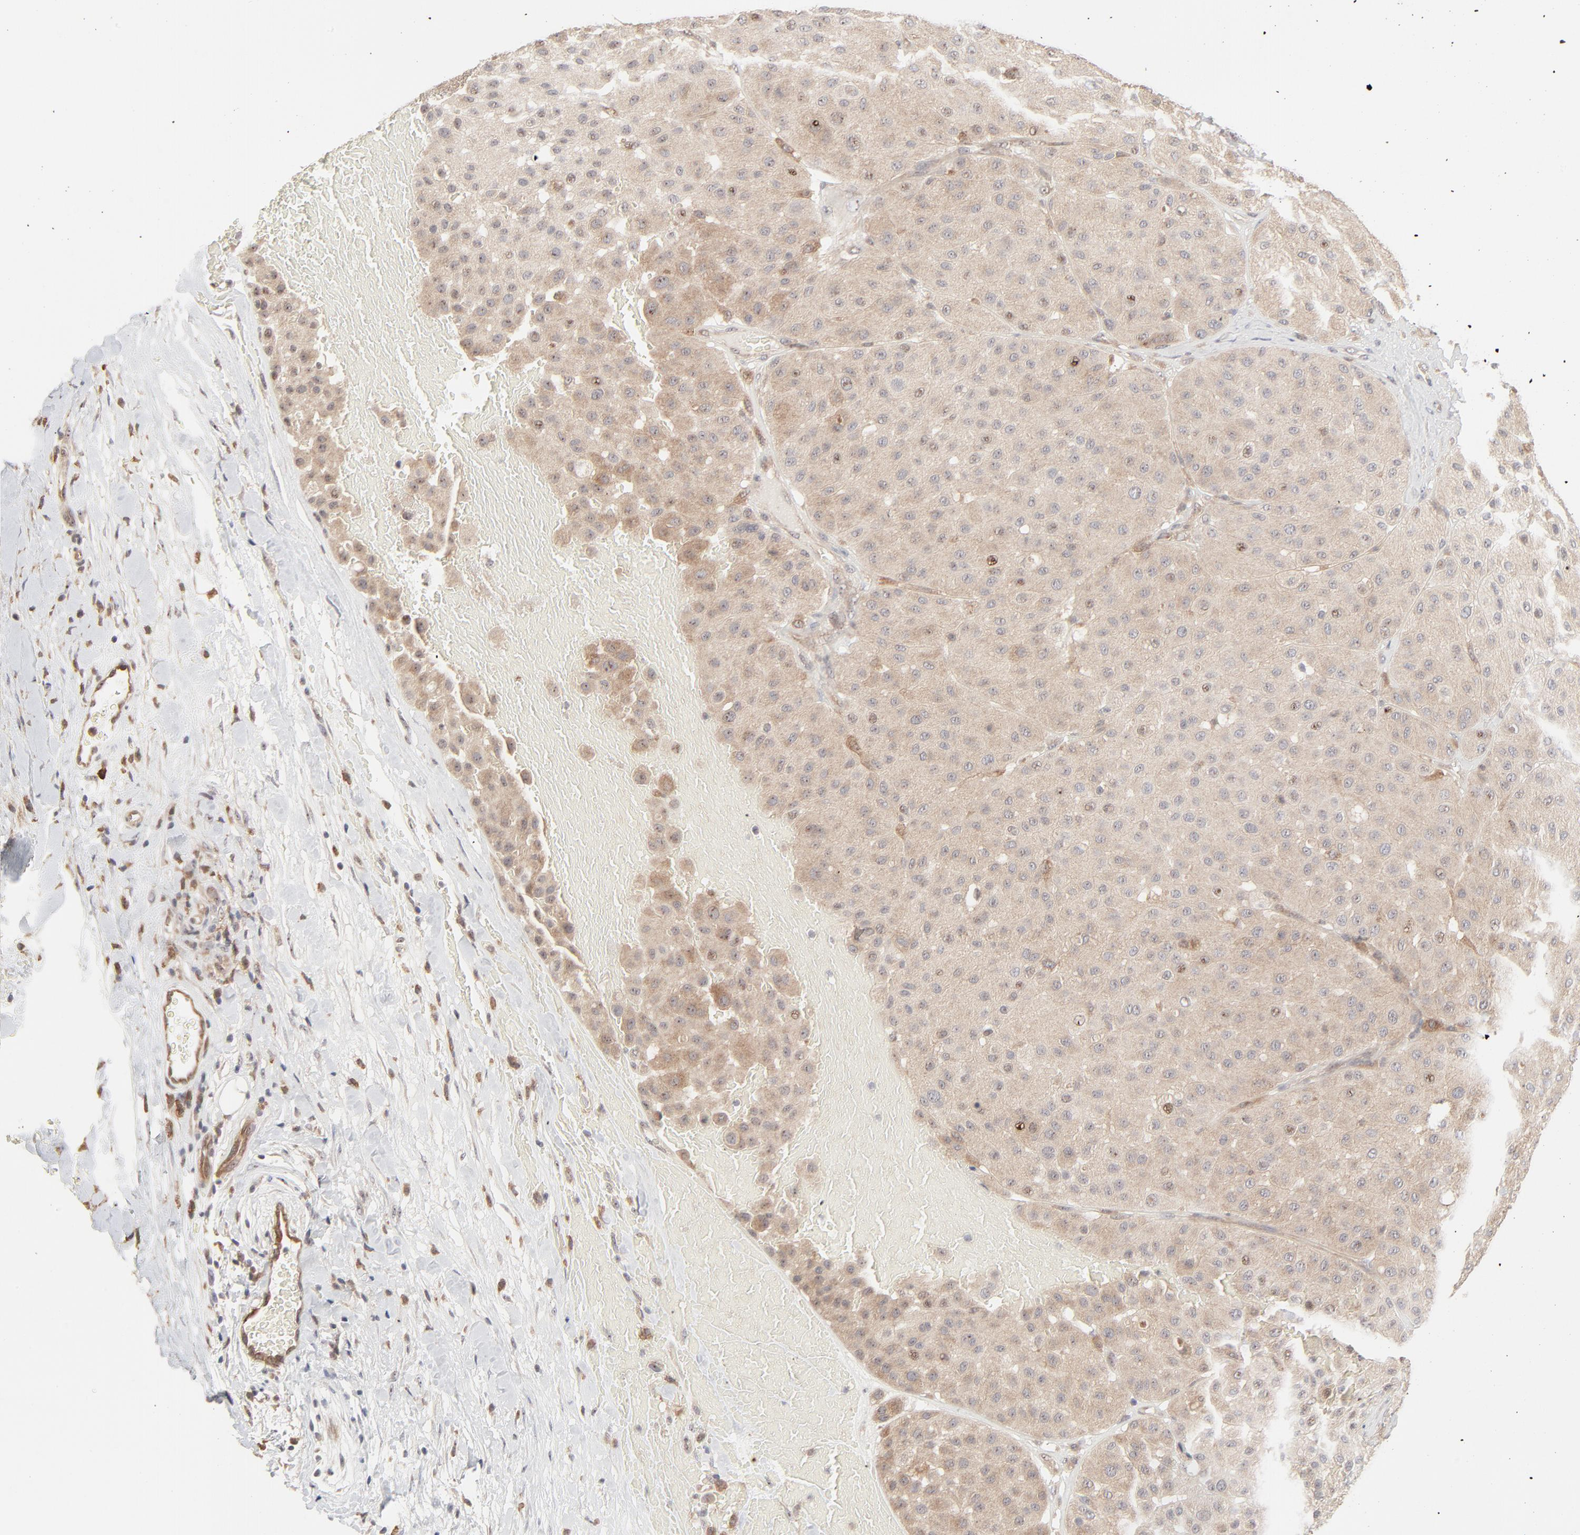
{"staining": {"intensity": "weak", "quantity": ">75%", "location": "cytoplasmic/membranous"}, "tissue": "melanoma", "cell_type": "Tumor cells", "image_type": "cancer", "snomed": [{"axis": "morphology", "description": "Normal tissue, NOS"}, {"axis": "morphology", "description": "Malignant melanoma, Metastatic site"}, {"axis": "topography", "description": "Skin"}], "caption": "Brown immunohistochemical staining in melanoma reveals weak cytoplasmic/membranous staining in approximately >75% of tumor cells.", "gene": "RAB5C", "patient": {"sex": "male", "age": 41}}